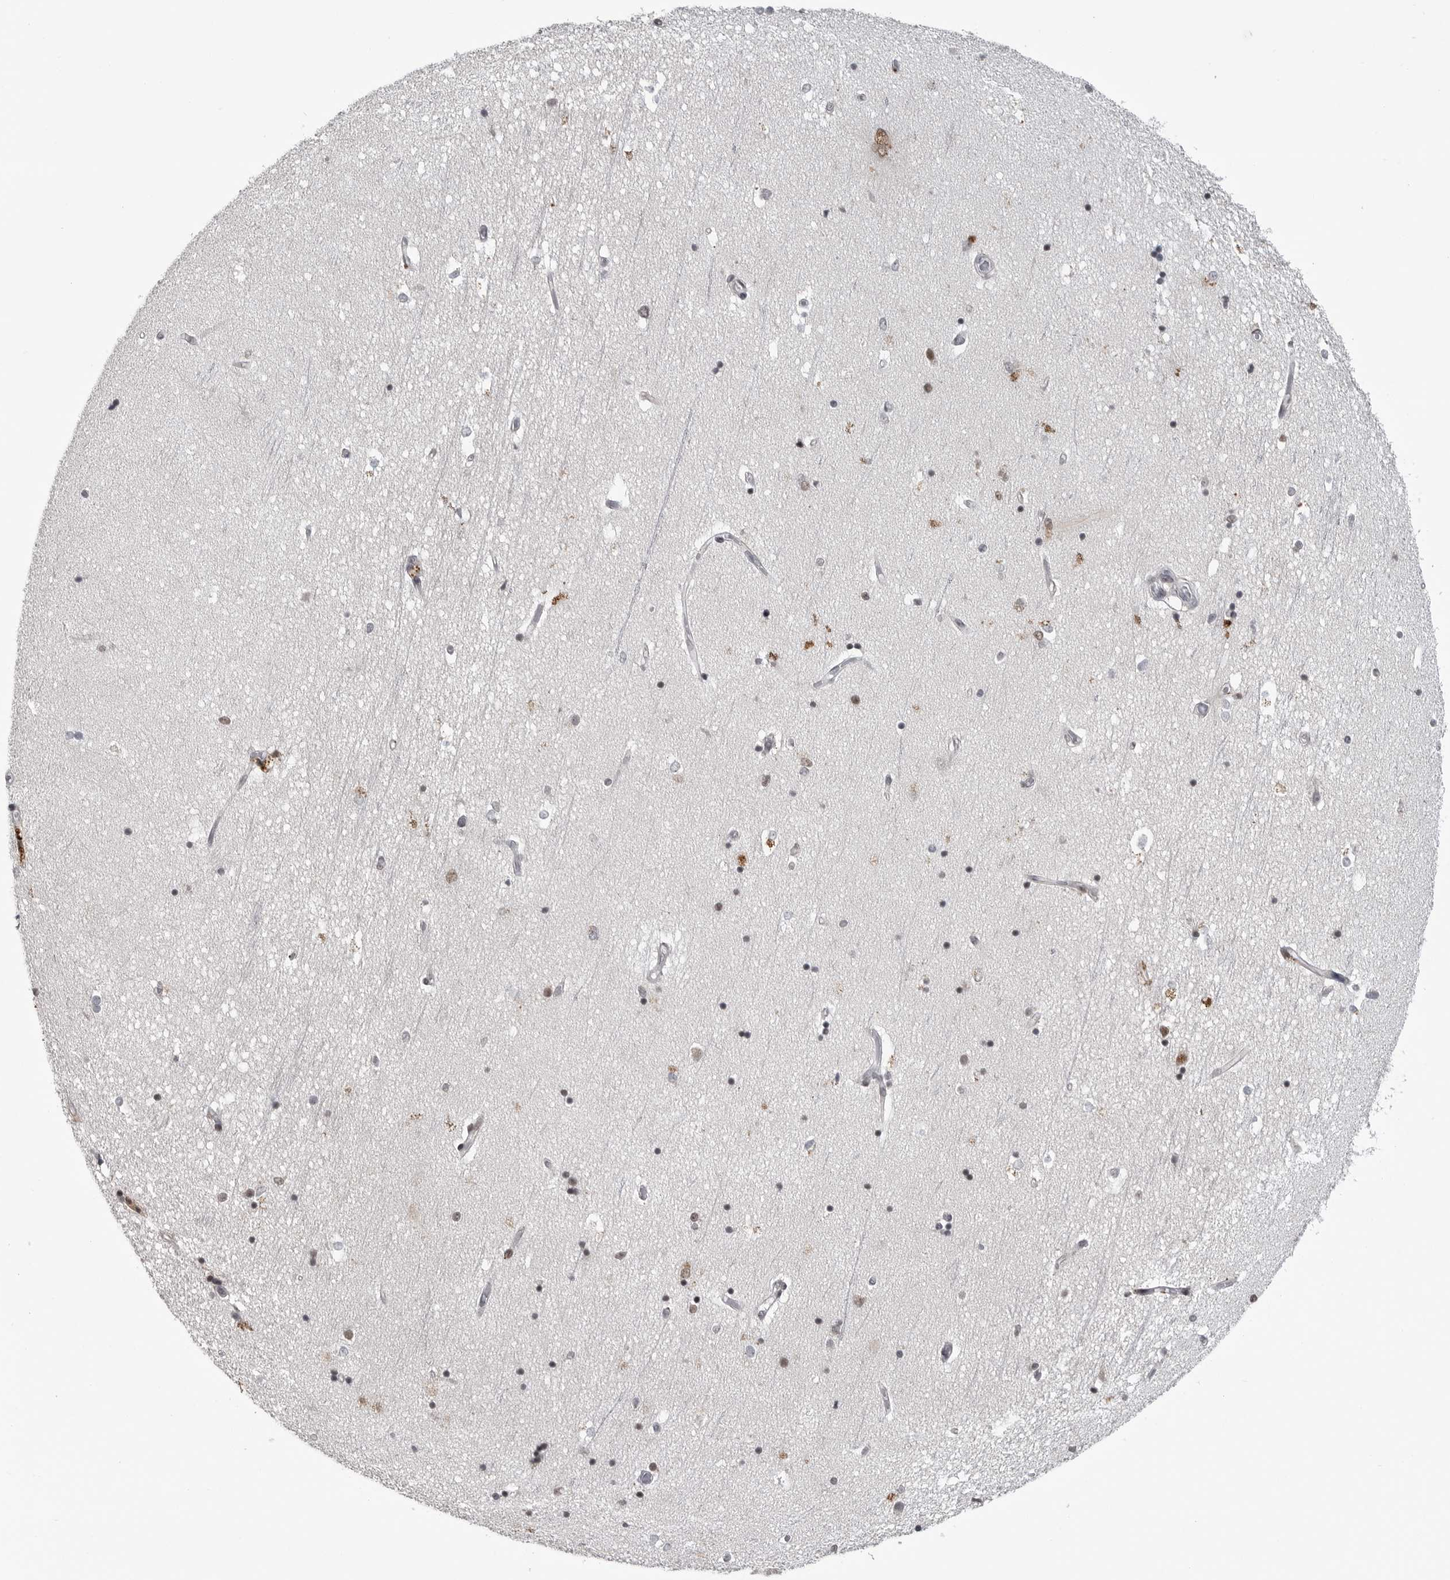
{"staining": {"intensity": "moderate", "quantity": "<25%", "location": "nuclear"}, "tissue": "hippocampus", "cell_type": "Glial cells", "image_type": "normal", "snomed": [{"axis": "morphology", "description": "Normal tissue, NOS"}, {"axis": "topography", "description": "Hippocampus"}], "caption": "Protein expression analysis of normal hippocampus exhibits moderate nuclear expression in about <25% of glial cells.", "gene": "C8orf58", "patient": {"sex": "male", "age": 45}}